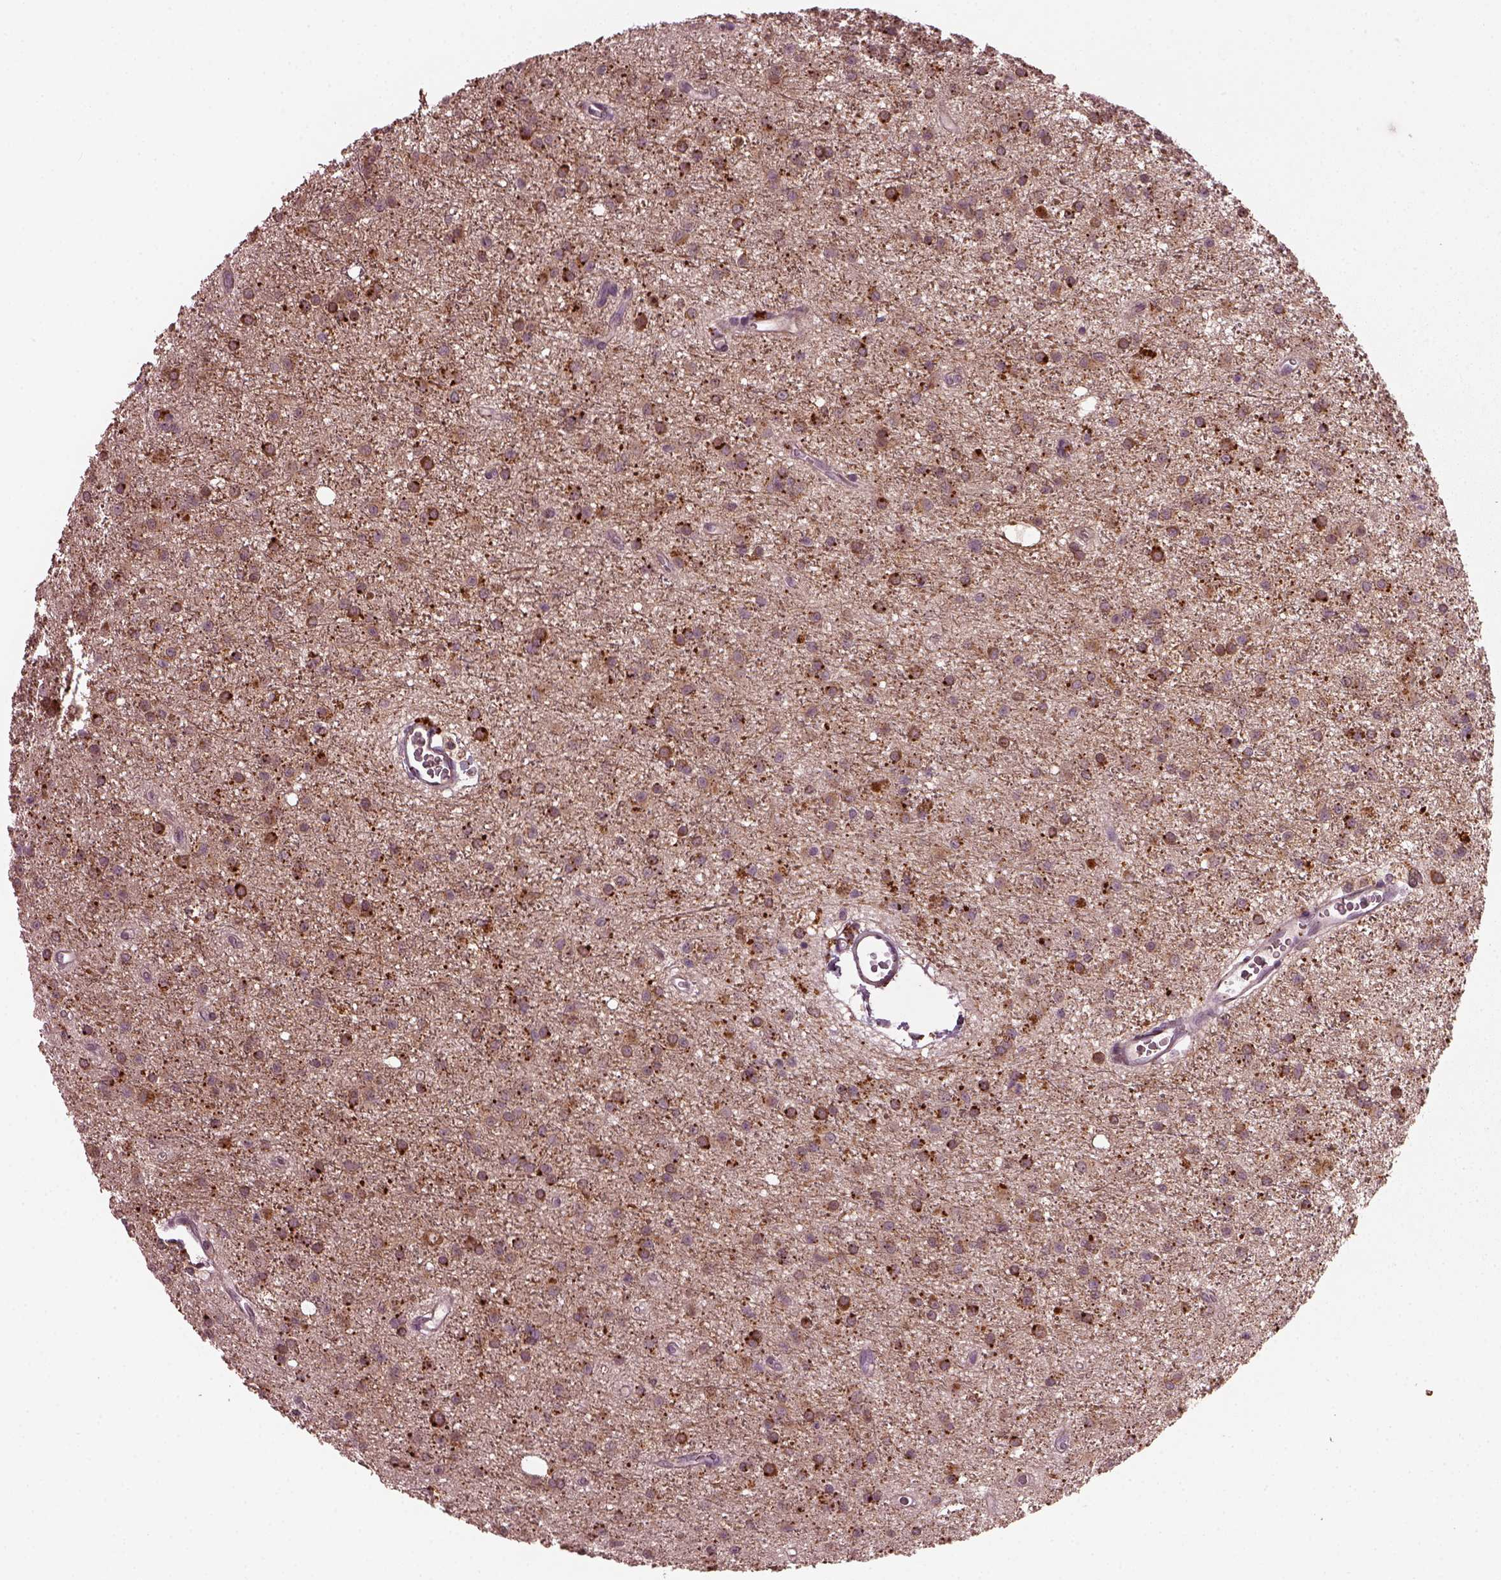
{"staining": {"intensity": "weak", "quantity": ">75%", "location": "cytoplasmic/membranous"}, "tissue": "glioma", "cell_type": "Tumor cells", "image_type": "cancer", "snomed": [{"axis": "morphology", "description": "Glioma, malignant, Low grade"}, {"axis": "topography", "description": "Brain"}], "caption": "IHC of human glioma displays low levels of weak cytoplasmic/membranous staining in about >75% of tumor cells.", "gene": "RUFY3", "patient": {"sex": "male", "age": 27}}